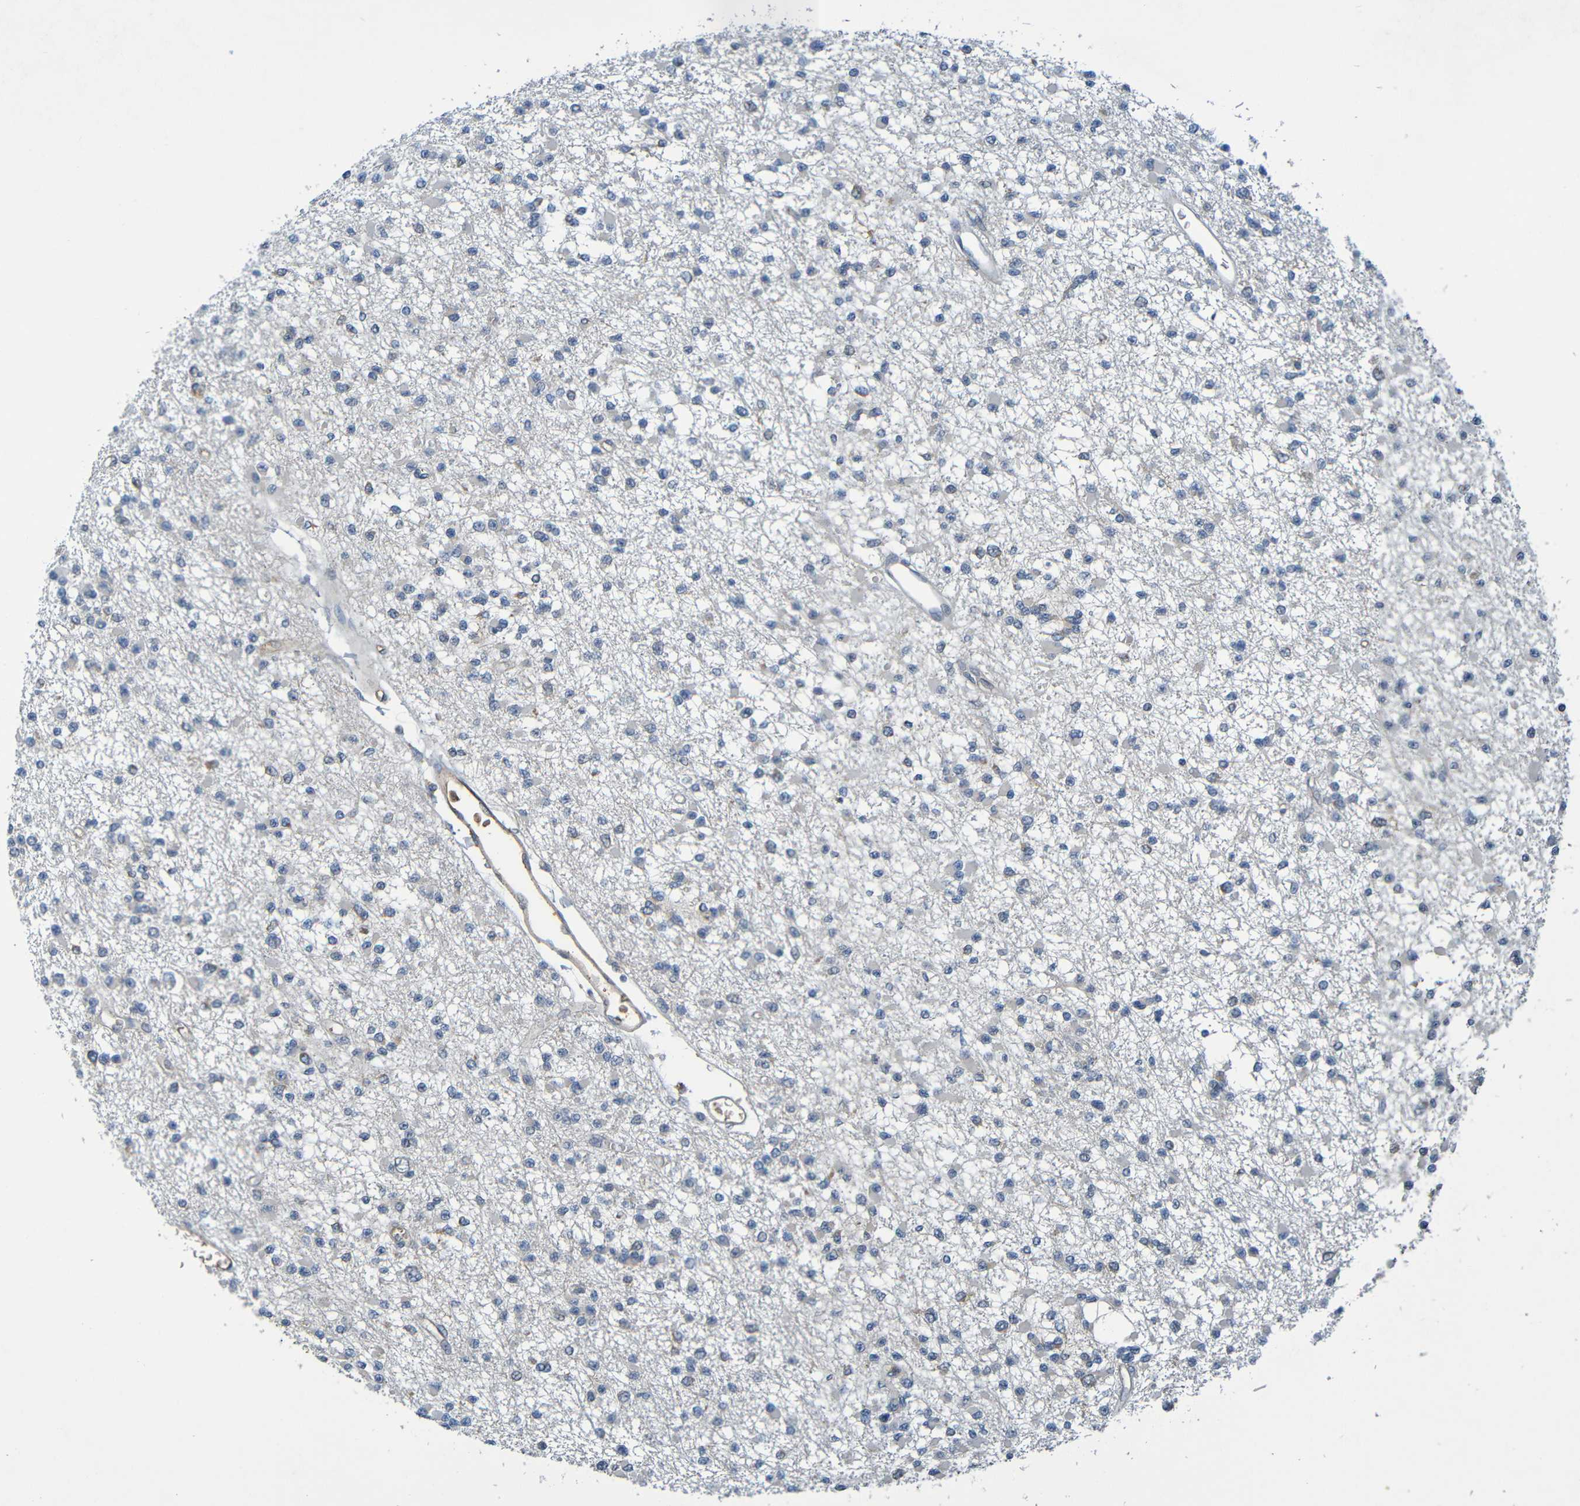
{"staining": {"intensity": "negative", "quantity": "none", "location": "none"}, "tissue": "glioma", "cell_type": "Tumor cells", "image_type": "cancer", "snomed": [{"axis": "morphology", "description": "Glioma, malignant, Low grade"}, {"axis": "topography", "description": "Brain"}], "caption": "An immunohistochemistry micrograph of malignant low-grade glioma is shown. There is no staining in tumor cells of malignant low-grade glioma.", "gene": "C1QA", "patient": {"sex": "female", "age": 22}}